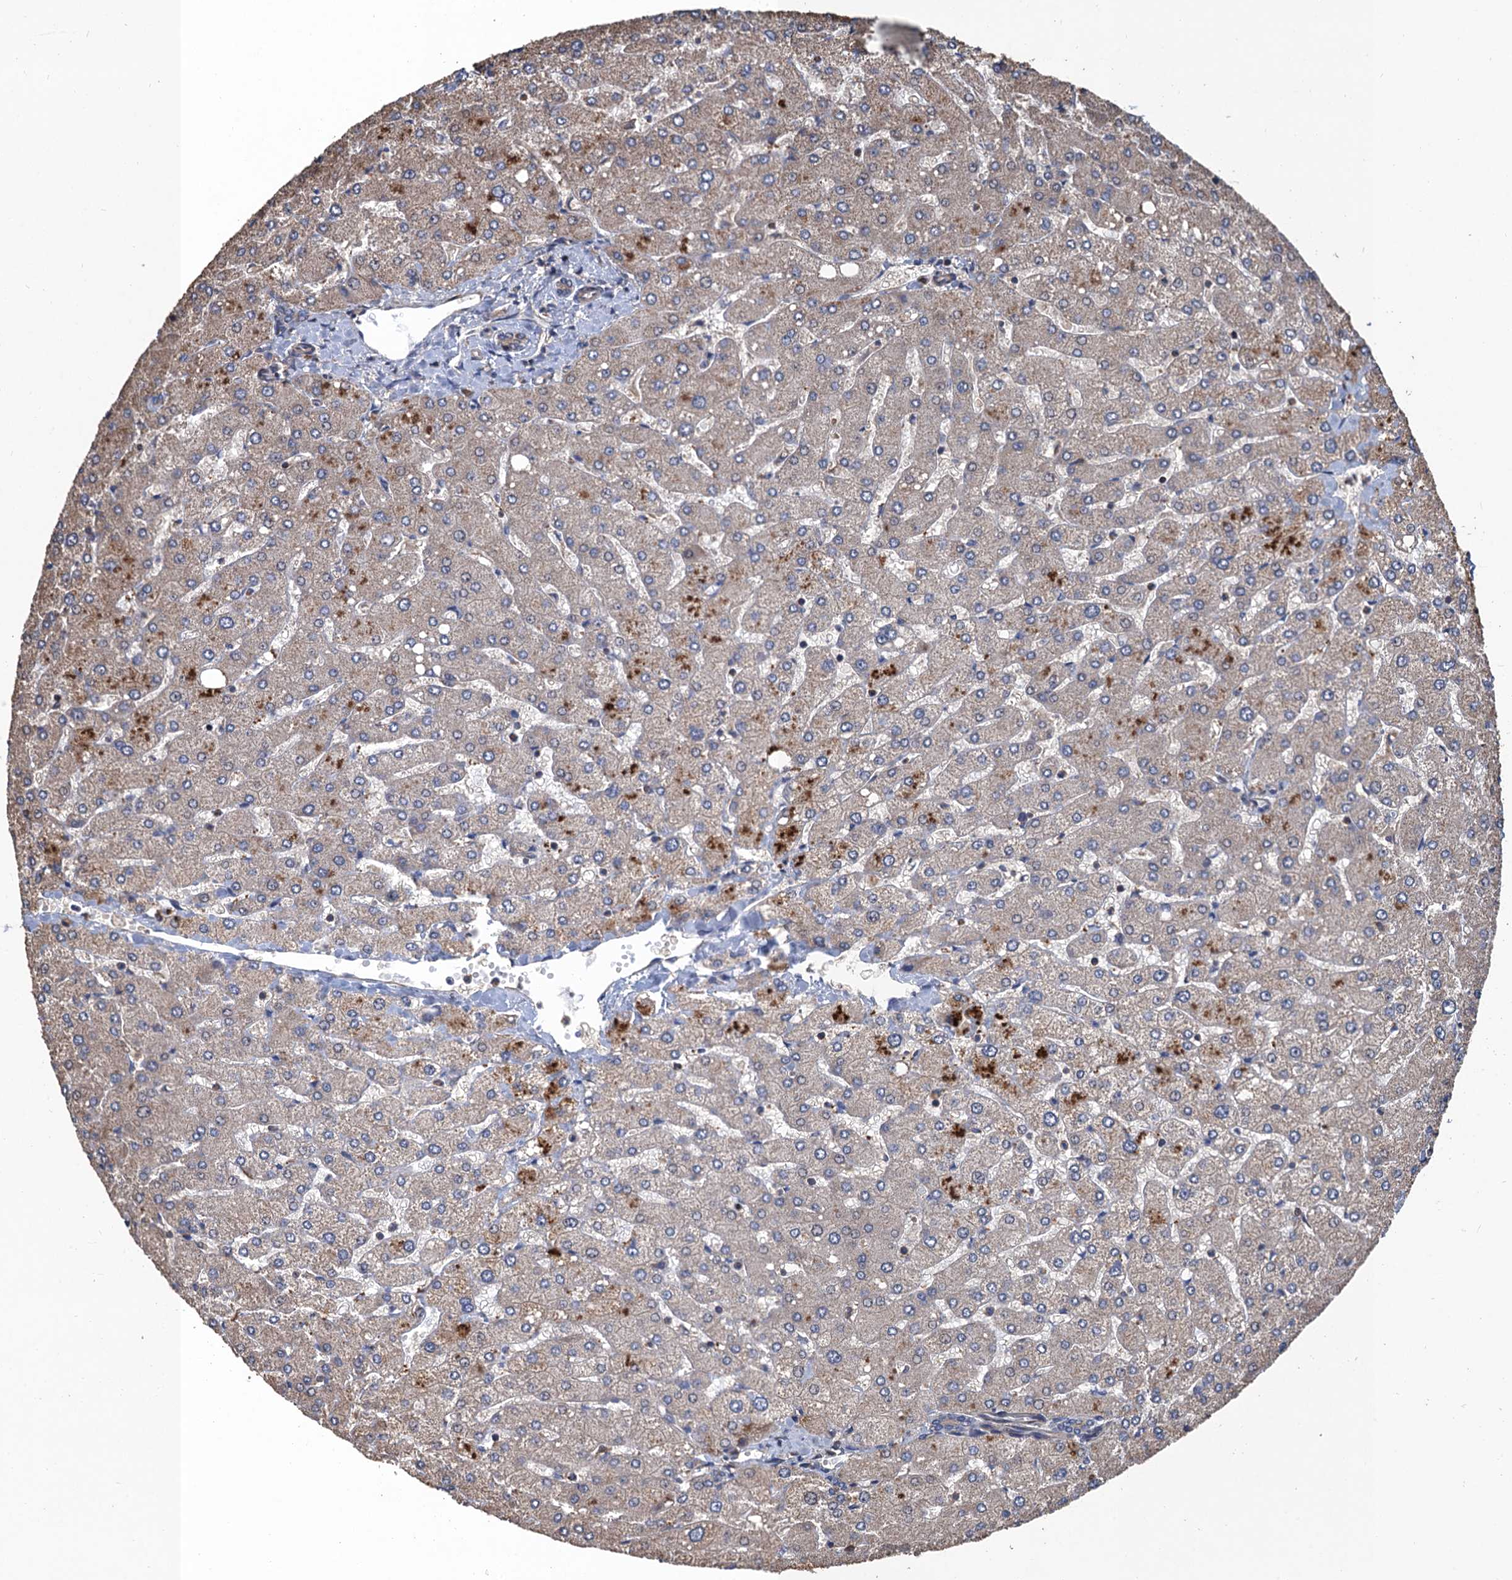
{"staining": {"intensity": "negative", "quantity": "none", "location": "none"}, "tissue": "liver", "cell_type": "Cholangiocytes", "image_type": "normal", "snomed": [{"axis": "morphology", "description": "Normal tissue, NOS"}, {"axis": "topography", "description": "Liver"}], "caption": "An image of liver stained for a protein exhibits no brown staining in cholangiocytes. (DAB immunohistochemistry, high magnification).", "gene": "PPP4R1", "patient": {"sex": "male", "age": 55}}